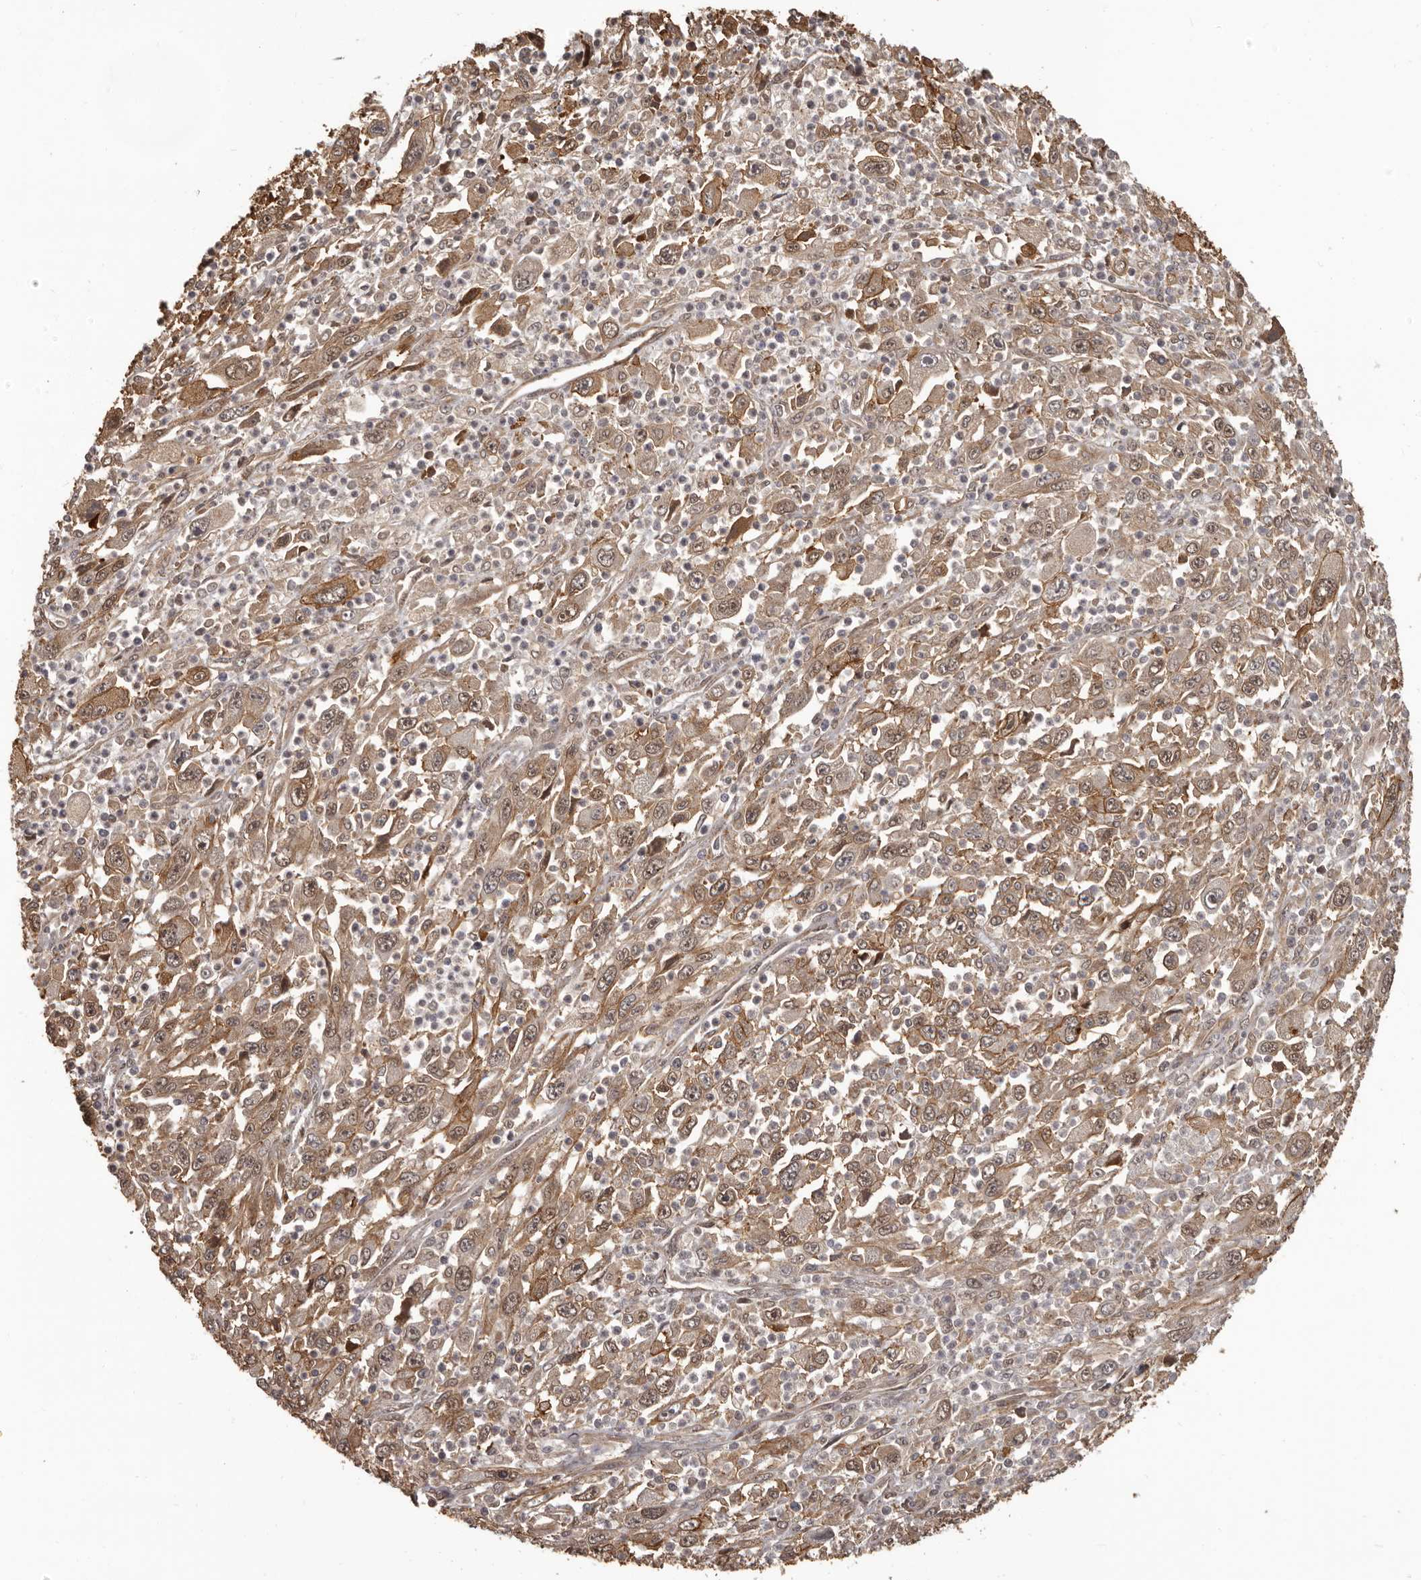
{"staining": {"intensity": "moderate", "quantity": ">75%", "location": "cytoplasmic/membranous"}, "tissue": "melanoma", "cell_type": "Tumor cells", "image_type": "cancer", "snomed": [{"axis": "morphology", "description": "Malignant melanoma, Metastatic site"}, {"axis": "topography", "description": "Skin"}], "caption": "Malignant melanoma (metastatic site) tissue exhibits moderate cytoplasmic/membranous positivity in about >75% of tumor cells The staining is performed using DAB (3,3'-diaminobenzidine) brown chromogen to label protein expression. The nuclei are counter-stained blue using hematoxylin.", "gene": "SLITRK6", "patient": {"sex": "female", "age": 56}}